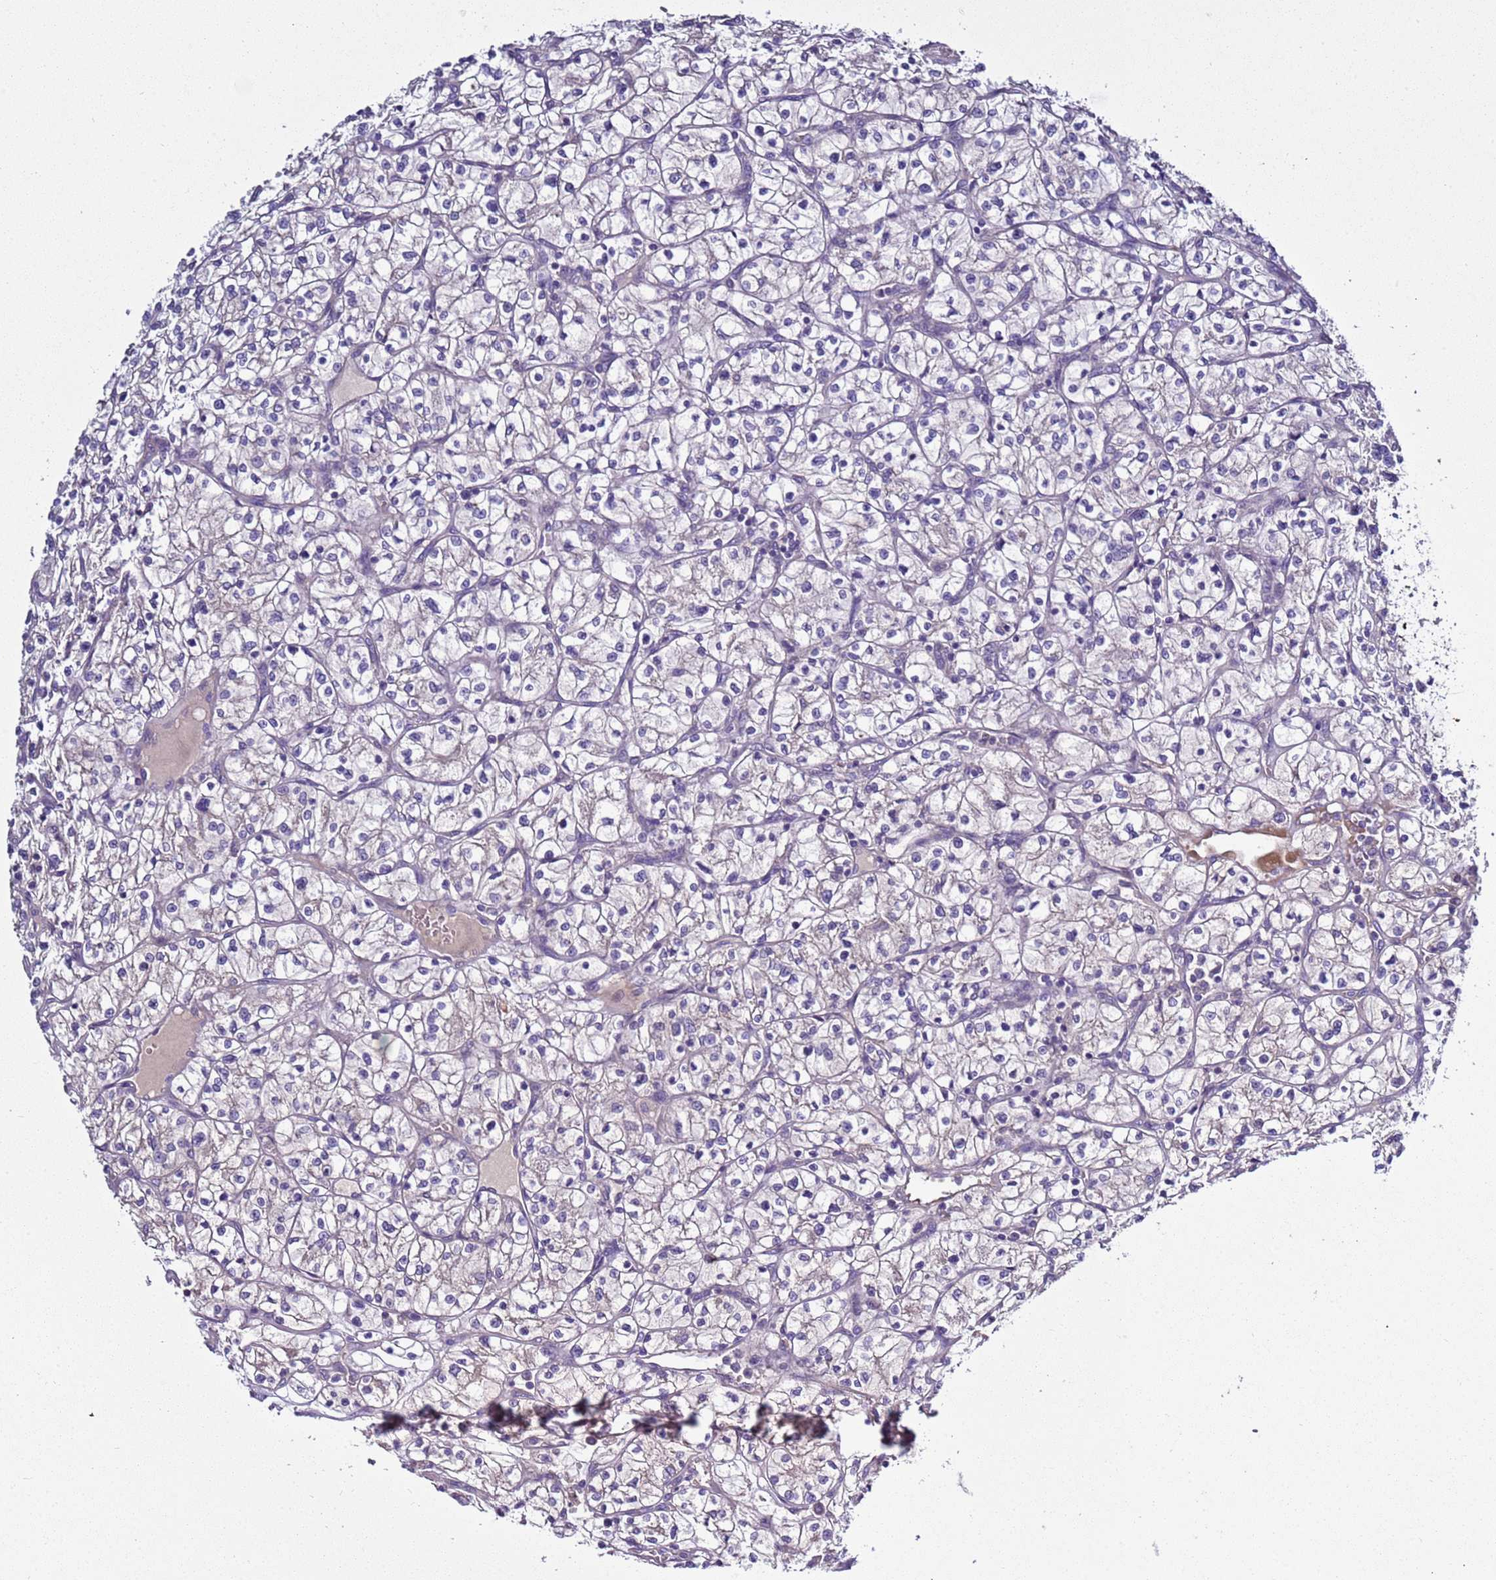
{"staining": {"intensity": "negative", "quantity": "none", "location": "none"}, "tissue": "renal cancer", "cell_type": "Tumor cells", "image_type": "cancer", "snomed": [{"axis": "morphology", "description": "Adenocarcinoma, NOS"}, {"axis": "topography", "description": "Kidney"}], "caption": "This image is of renal cancer stained with IHC to label a protein in brown with the nuclei are counter-stained blue. There is no staining in tumor cells.", "gene": "RABL2B", "patient": {"sex": "female", "age": 64}}